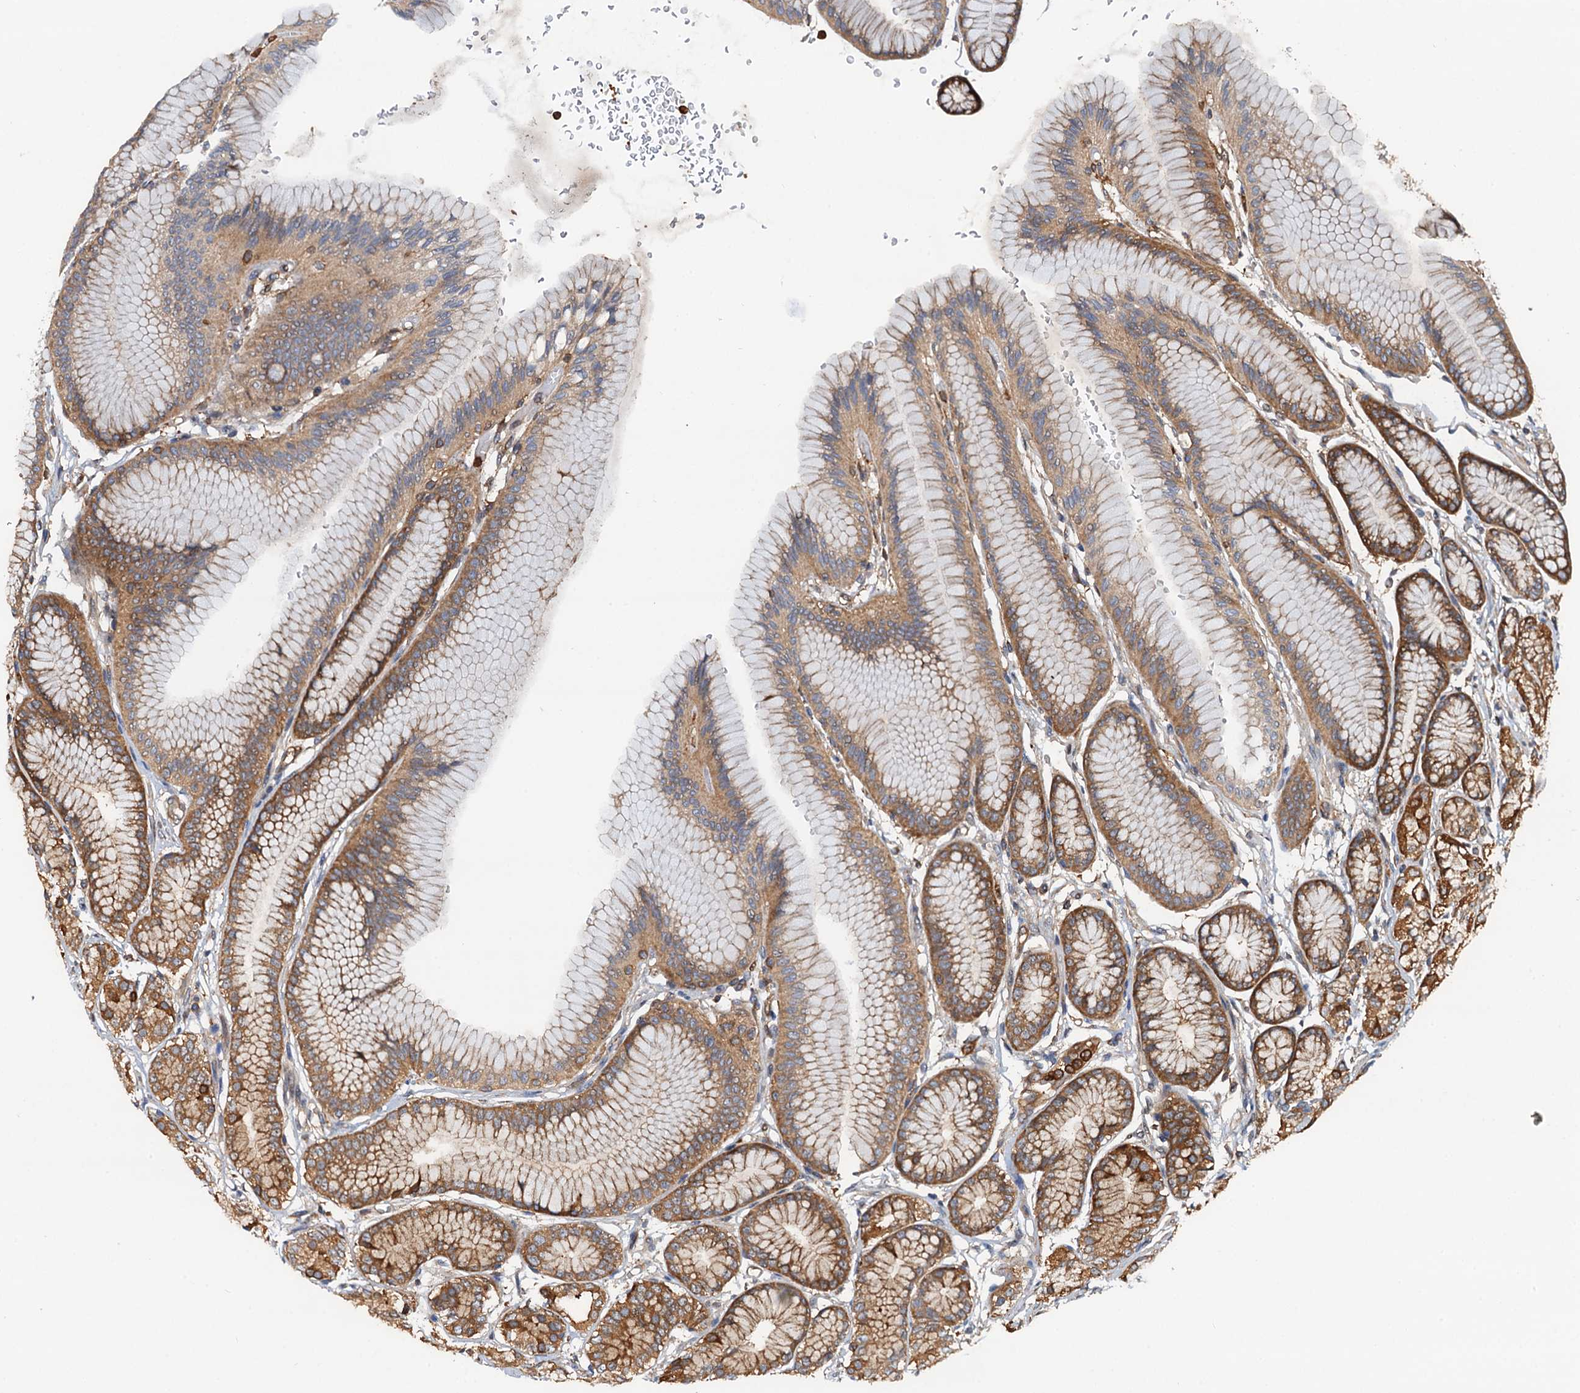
{"staining": {"intensity": "strong", "quantity": "25%-75%", "location": "cytoplasmic/membranous"}, "tissue": "stomach", "cell_type": "Glandular cells", "image_type": "normal", "snomed": [{"axis": "morphology", "description": "Normal tissue, NOS"}, {"axis": "morphology", "description": "Adenocarcinoma, NOS"}, {"axis": "morphology", "description": "Adenocarcinoma, High grade"}, {"axis": "topography", "description": "Stomach, upper"}, {"axis": "topography", "description": "Stomach"}], "caption": "High-magnification brightfield microscopy of unremarkable stomach stained with DAB (3,3'-diaminobenzidine) (brown) and counterstained with hematoxylin (blue). glandular cells exhibit strong cytoplasmic/membranous staining is appreciated in approximately25%-75% of cells.", "gene": "USP6NL", "patient": {"sex": "female", "age": 65}}